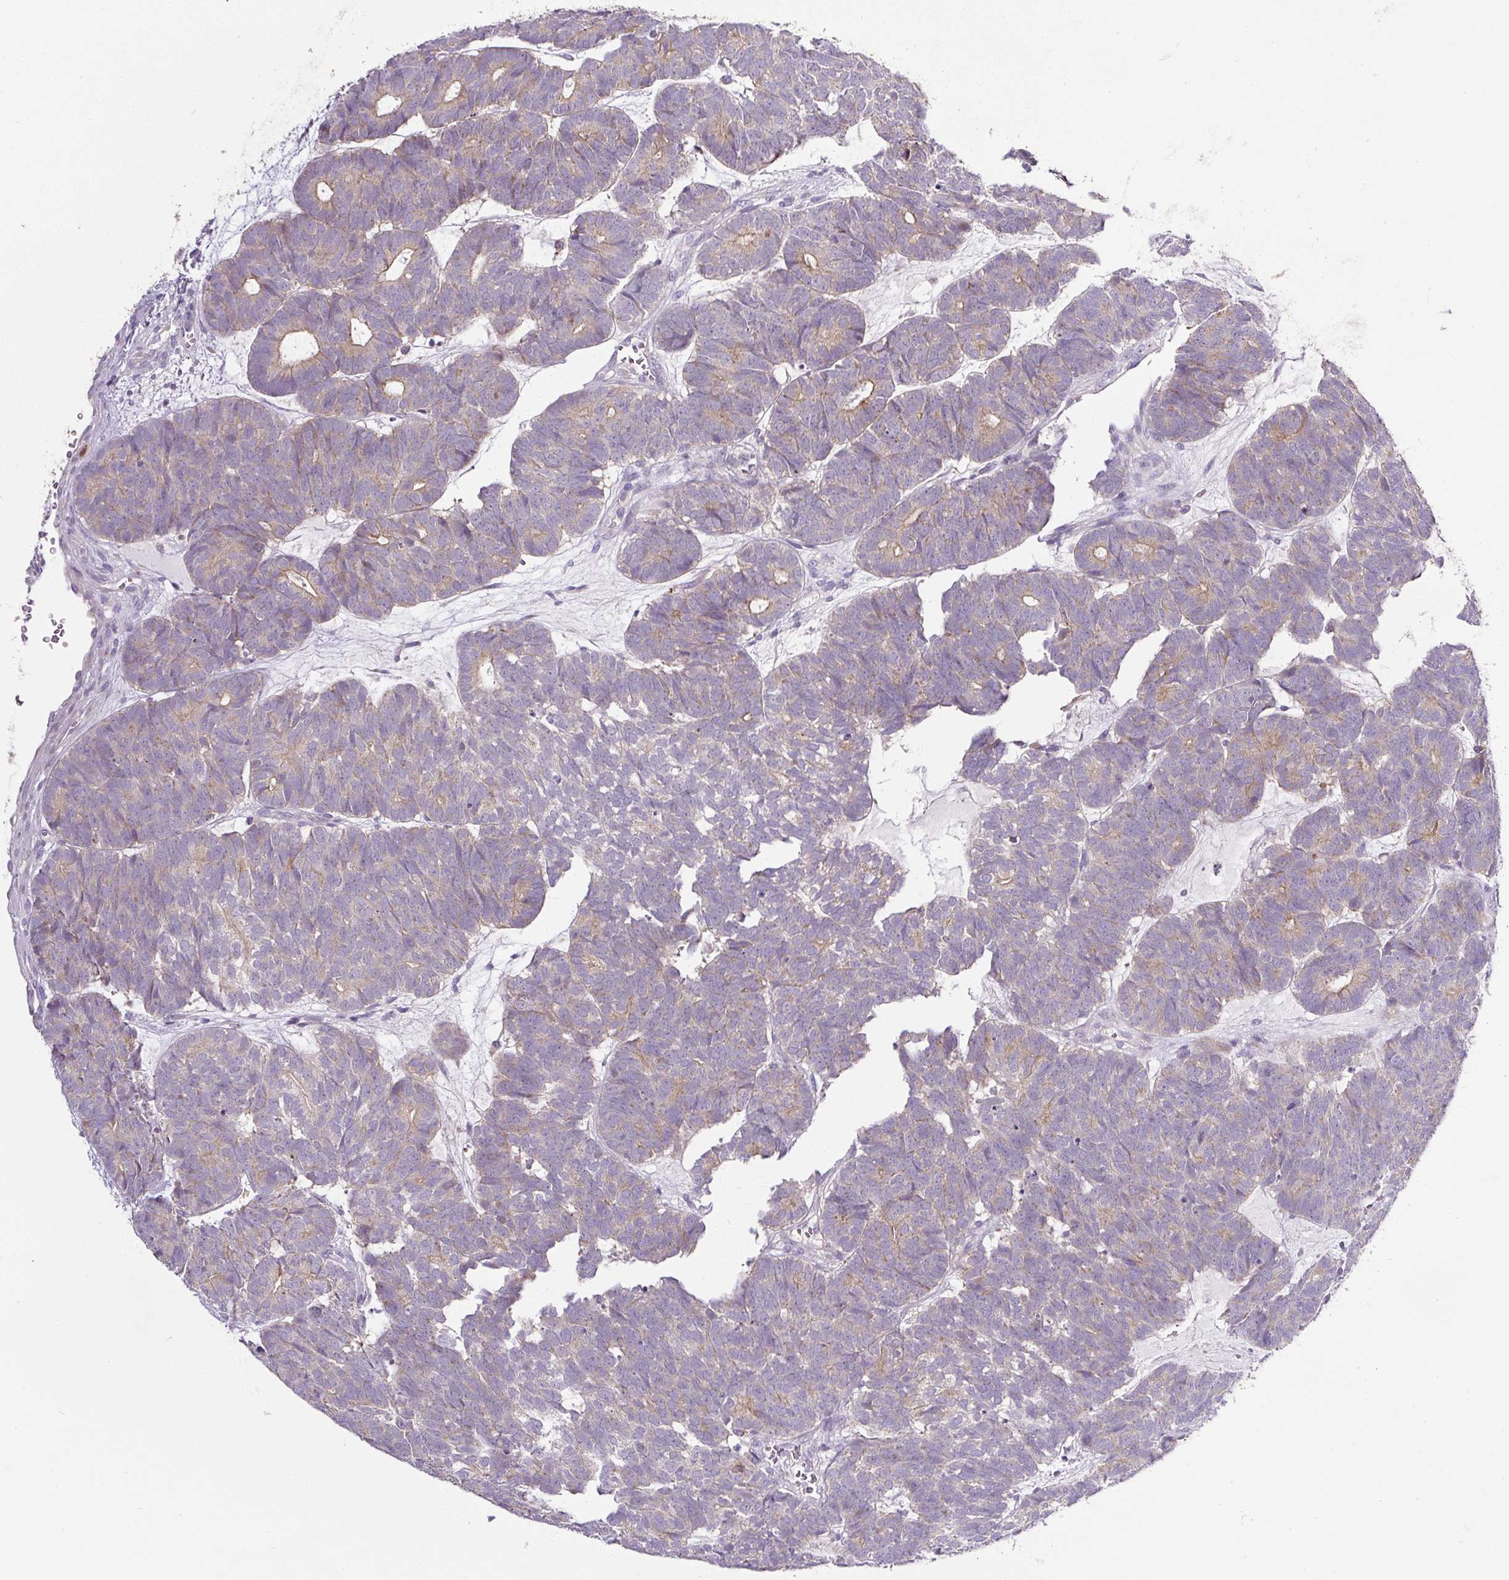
{"staining": {"intensity": "weak", "quantity": "<25%", "location": "cytoplasmic/membranous"}, "tissue": "head and neck cancer", "cell_type": "Tumor cells", "image_type": "cancer", "snomed": [{"axis": "morphology", "description": "Adenocarcinoma, NOS"}, {"axis": "topography", "description": "Head-Neck"}], "caption": "A histopathology image of head and neck adenocarcinoma stained for a protein shows no brown staining in tumor cells.", "gene": "HPS4", "patient": {"sex": "female", "age": 81}}